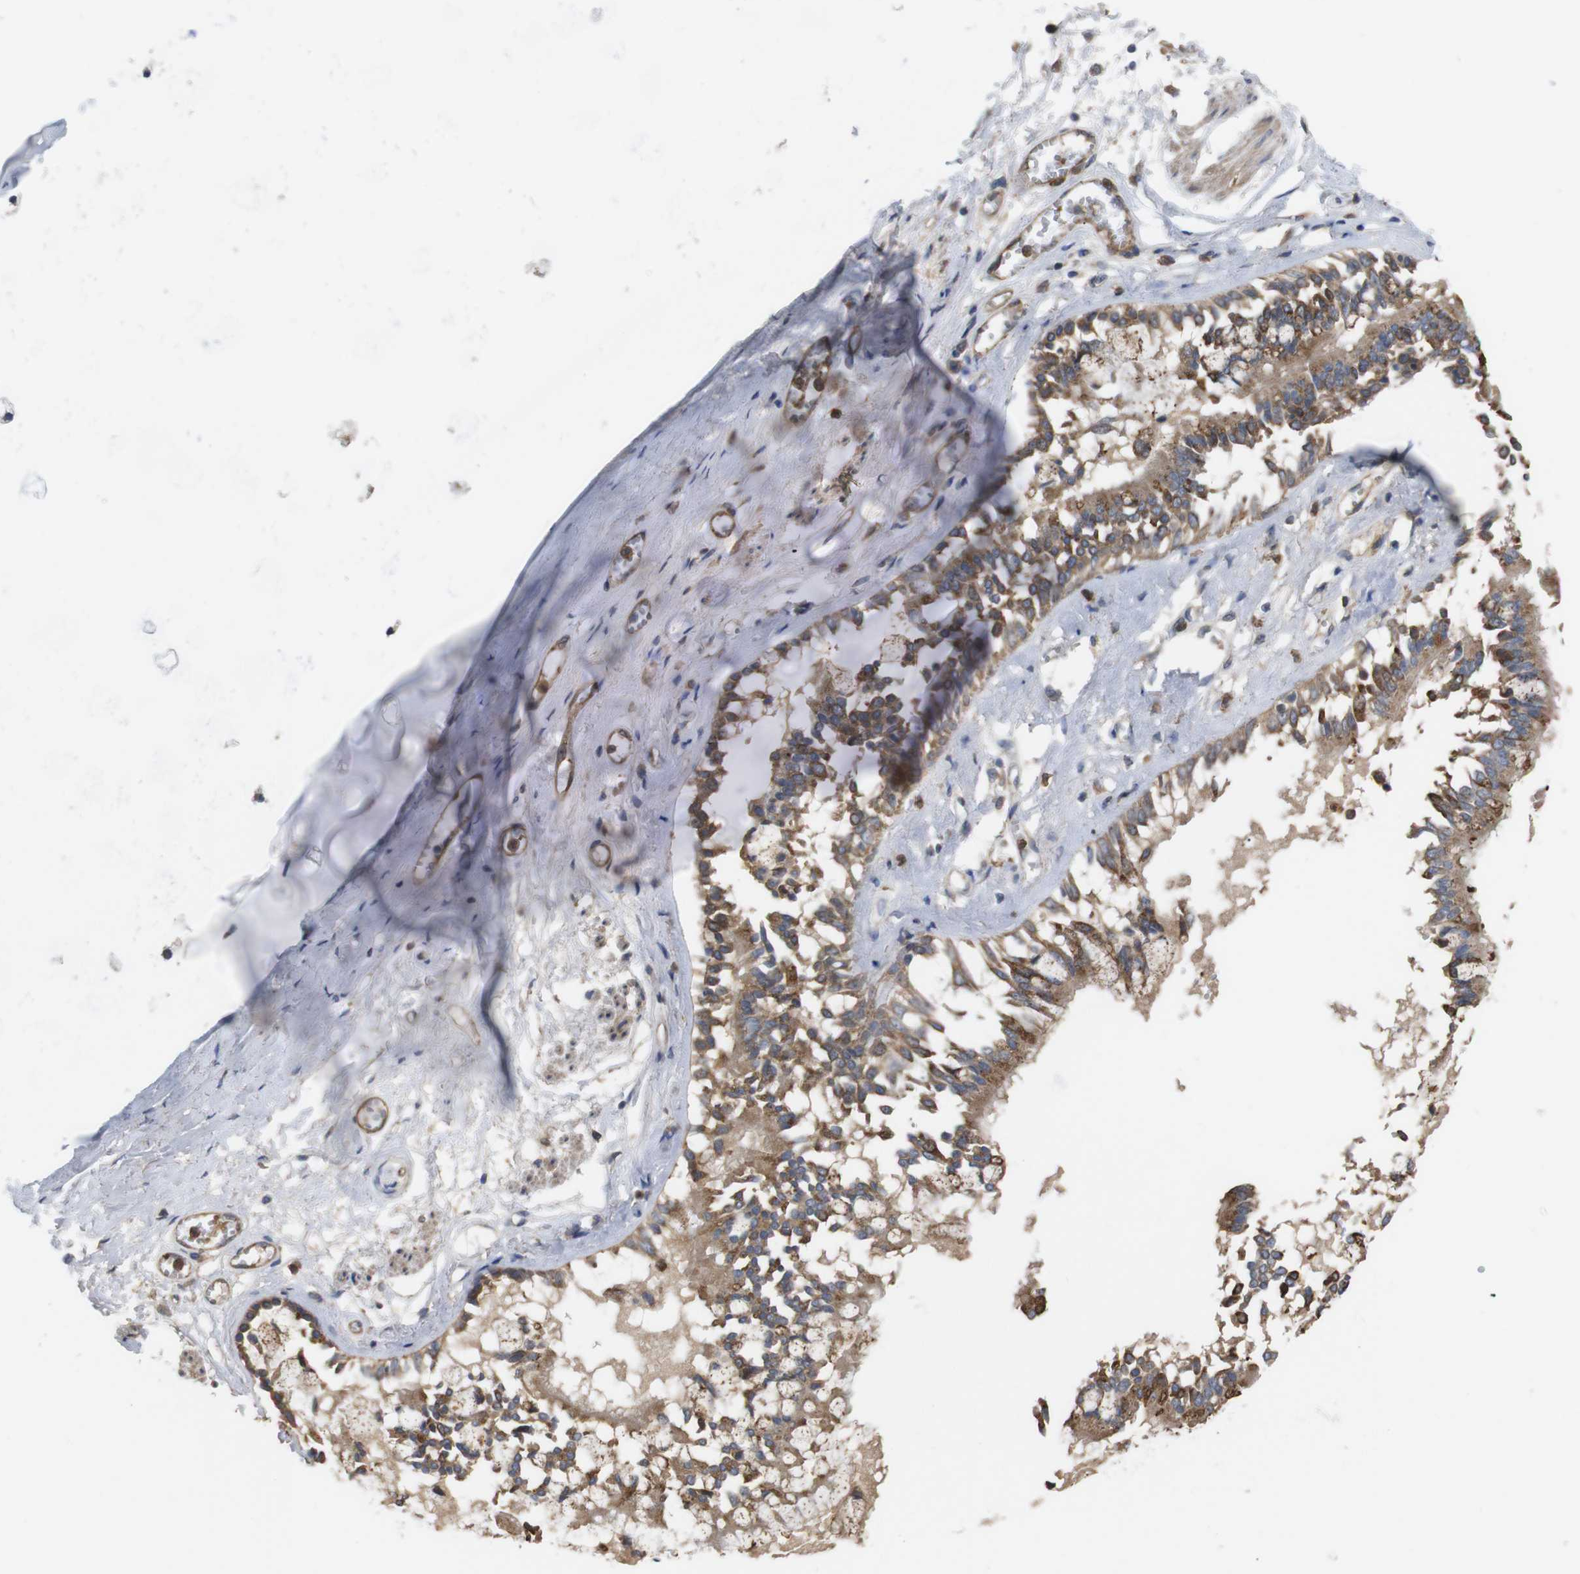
{"staining": {"intensity": "moderate", "quantity": ">75%", "location": "cytoplasmic/membranous"}, "tissue": "bronchus", "cell_type": "Respiratory epithelial cells", "image_type": "normal", "snomed": [{"axis": "morphology", "description": "Normal tissue, NOS"}, {"axis": "morphology", "description": "Inflammation, NOS"}, {"axis": "topography", "description": "Cartilage tissue"}, {"axis": "topography", "description": "Lung"}], "caption": "The micrograph exhibits immunohistochemical staining of unremarkable bronchus. There is moderate cytoplasmic/membranous expression is appreciated in about >75% of respiratory epithelial cells.", "gene": "TIAM1", "patient": {"sex": "male", "age": 71}}